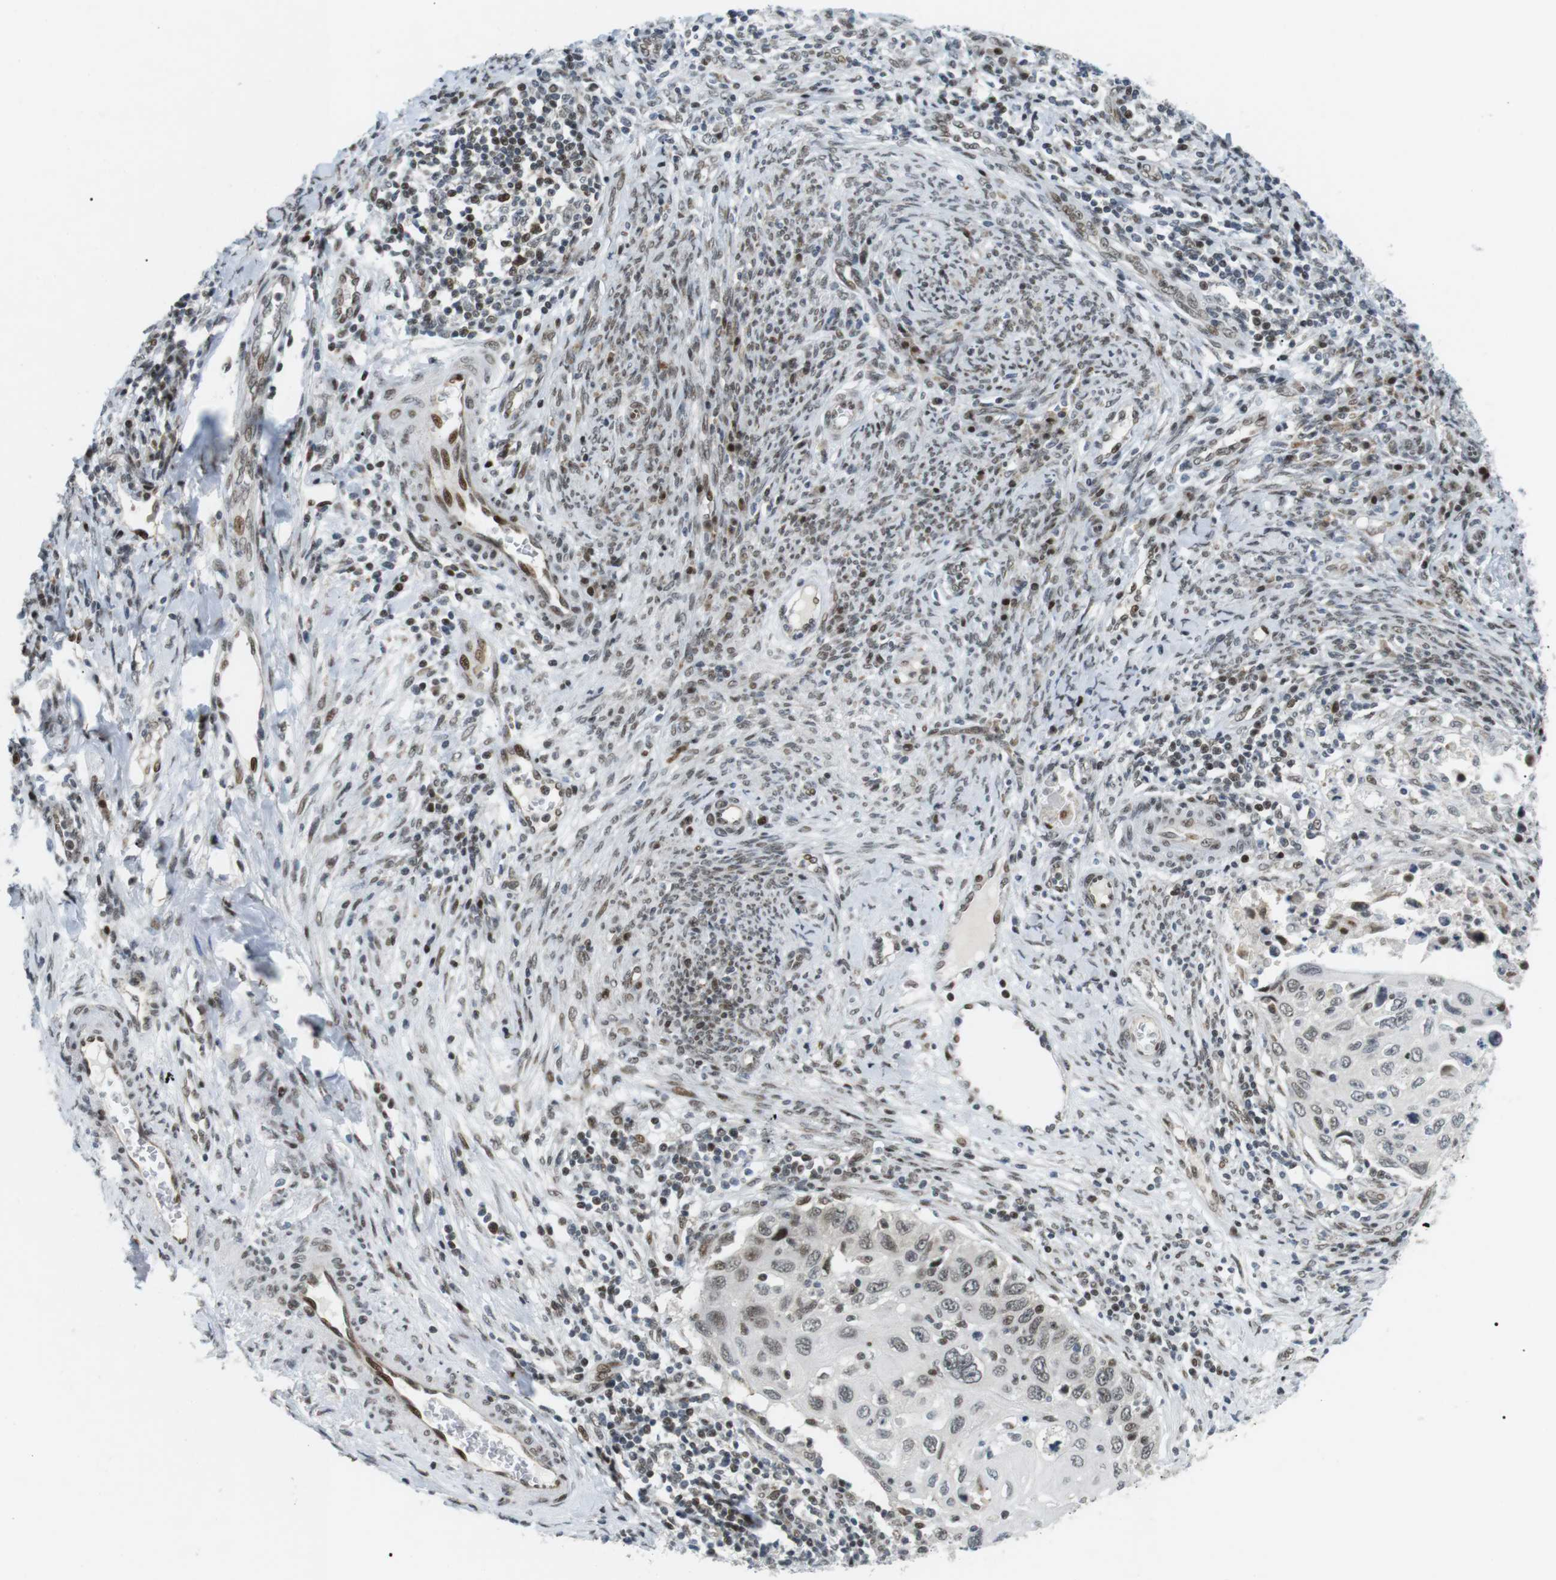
{"staining": {"intensity": "moderate", "quantity": "25%-75%", "location": "nuclear"}, "tissue": "cervical cancer", "cell_type": "Tumor cells", "image_type": "cancer", "snomed": [{"axis": "morphology", "description": "Squamous cell carcinoma, NOS"}, {"axis": "topography", "description": "Cervix"}], "caption": "Brown immunohistochemical staining in cervical cancer (squamous cell carcinoma) displays moderate nuclear positivity in about 25%-75% of tumor cells. The protein is stained brown, and the nuclei are stained in blue (DAB (3,3'-diaminobenzidine) IHC with brightfield microscopy, high magnification).", "gene": "CDC27", "patient": {"sex": "female", "age": 70}}